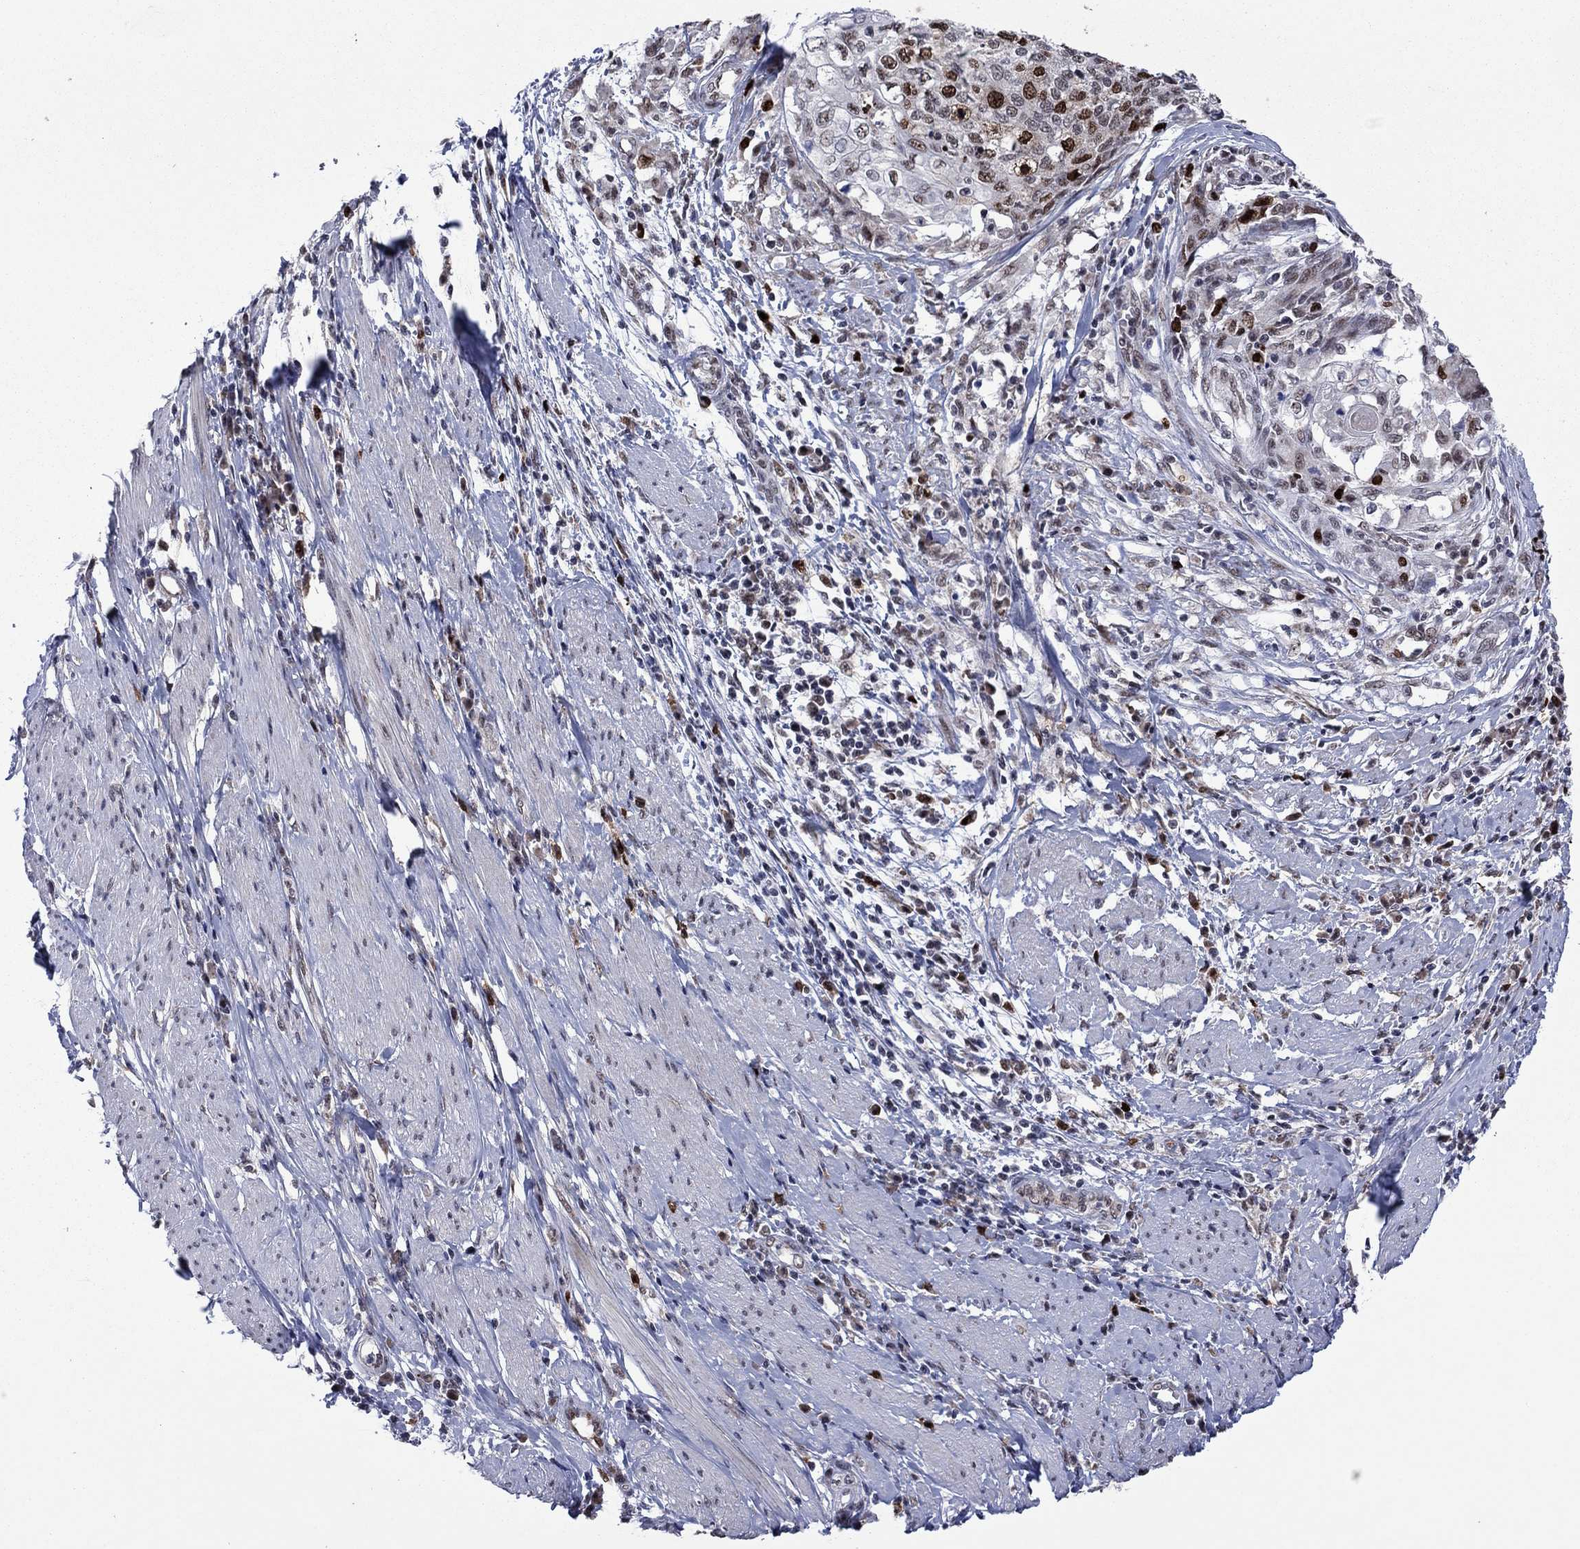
{"staining": {"intensity": "strong", "quantity": "25%-75%", "location": "nuclear"}, "tissue": "cervical cancer", "cell_type": "Tumor cells", "image_type": "cancer", "snomed": [{"axis": "morphology", "description": "Squamous cell carcinoma, NOS"}, {"axis": "topography", "description": "Cervix"}], "caption": "IHC image of human squamous cell carcinoma (cervical) stained for a protein (brown), which shows high levels of strong nuclear expression in about 25%-75% of tumor cells.", "gene": "CDCA5", "patient": {"sex": "female", "age": 39}}